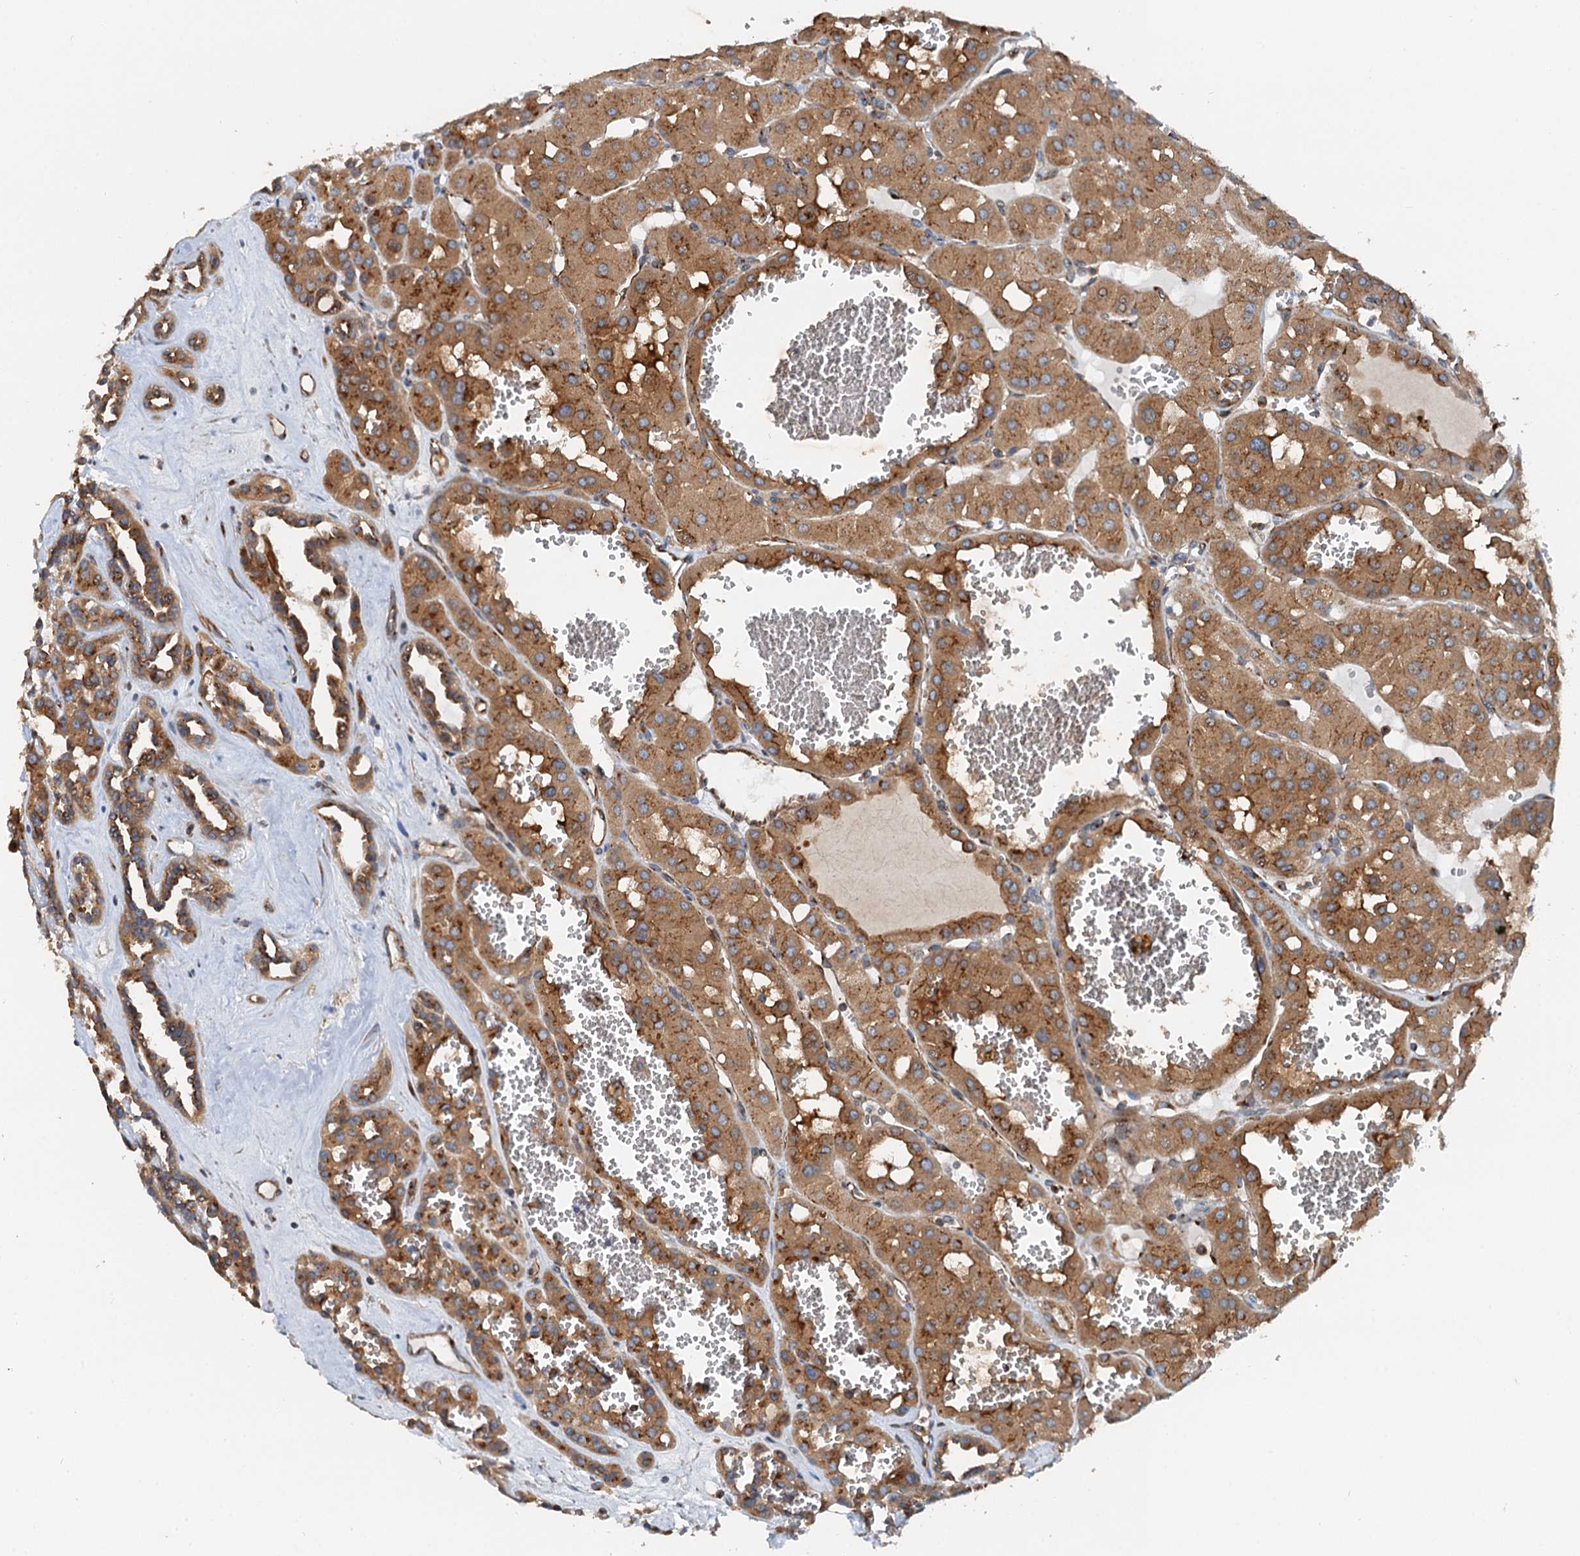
{"staining": {"intensity": "strong", "quantity": ">75%", "location": "cytoplasmic/membranous"}, "tissue": "renal cancer", "cell_type": "Tumor cells", "image_type": "cancer", "snomed": [{"axis": "morphology", "description": "Carcinoma, NOS"}, {"axis": "topography", "description": "Kidney"}], "caption": "The immunohistochemical stain highlights strong cytoplasmic/membranous expression in tumor cells of renal cancer tissue.", "gene": "ANKRD26", "patient": {"sex": "female", "age": 75}}